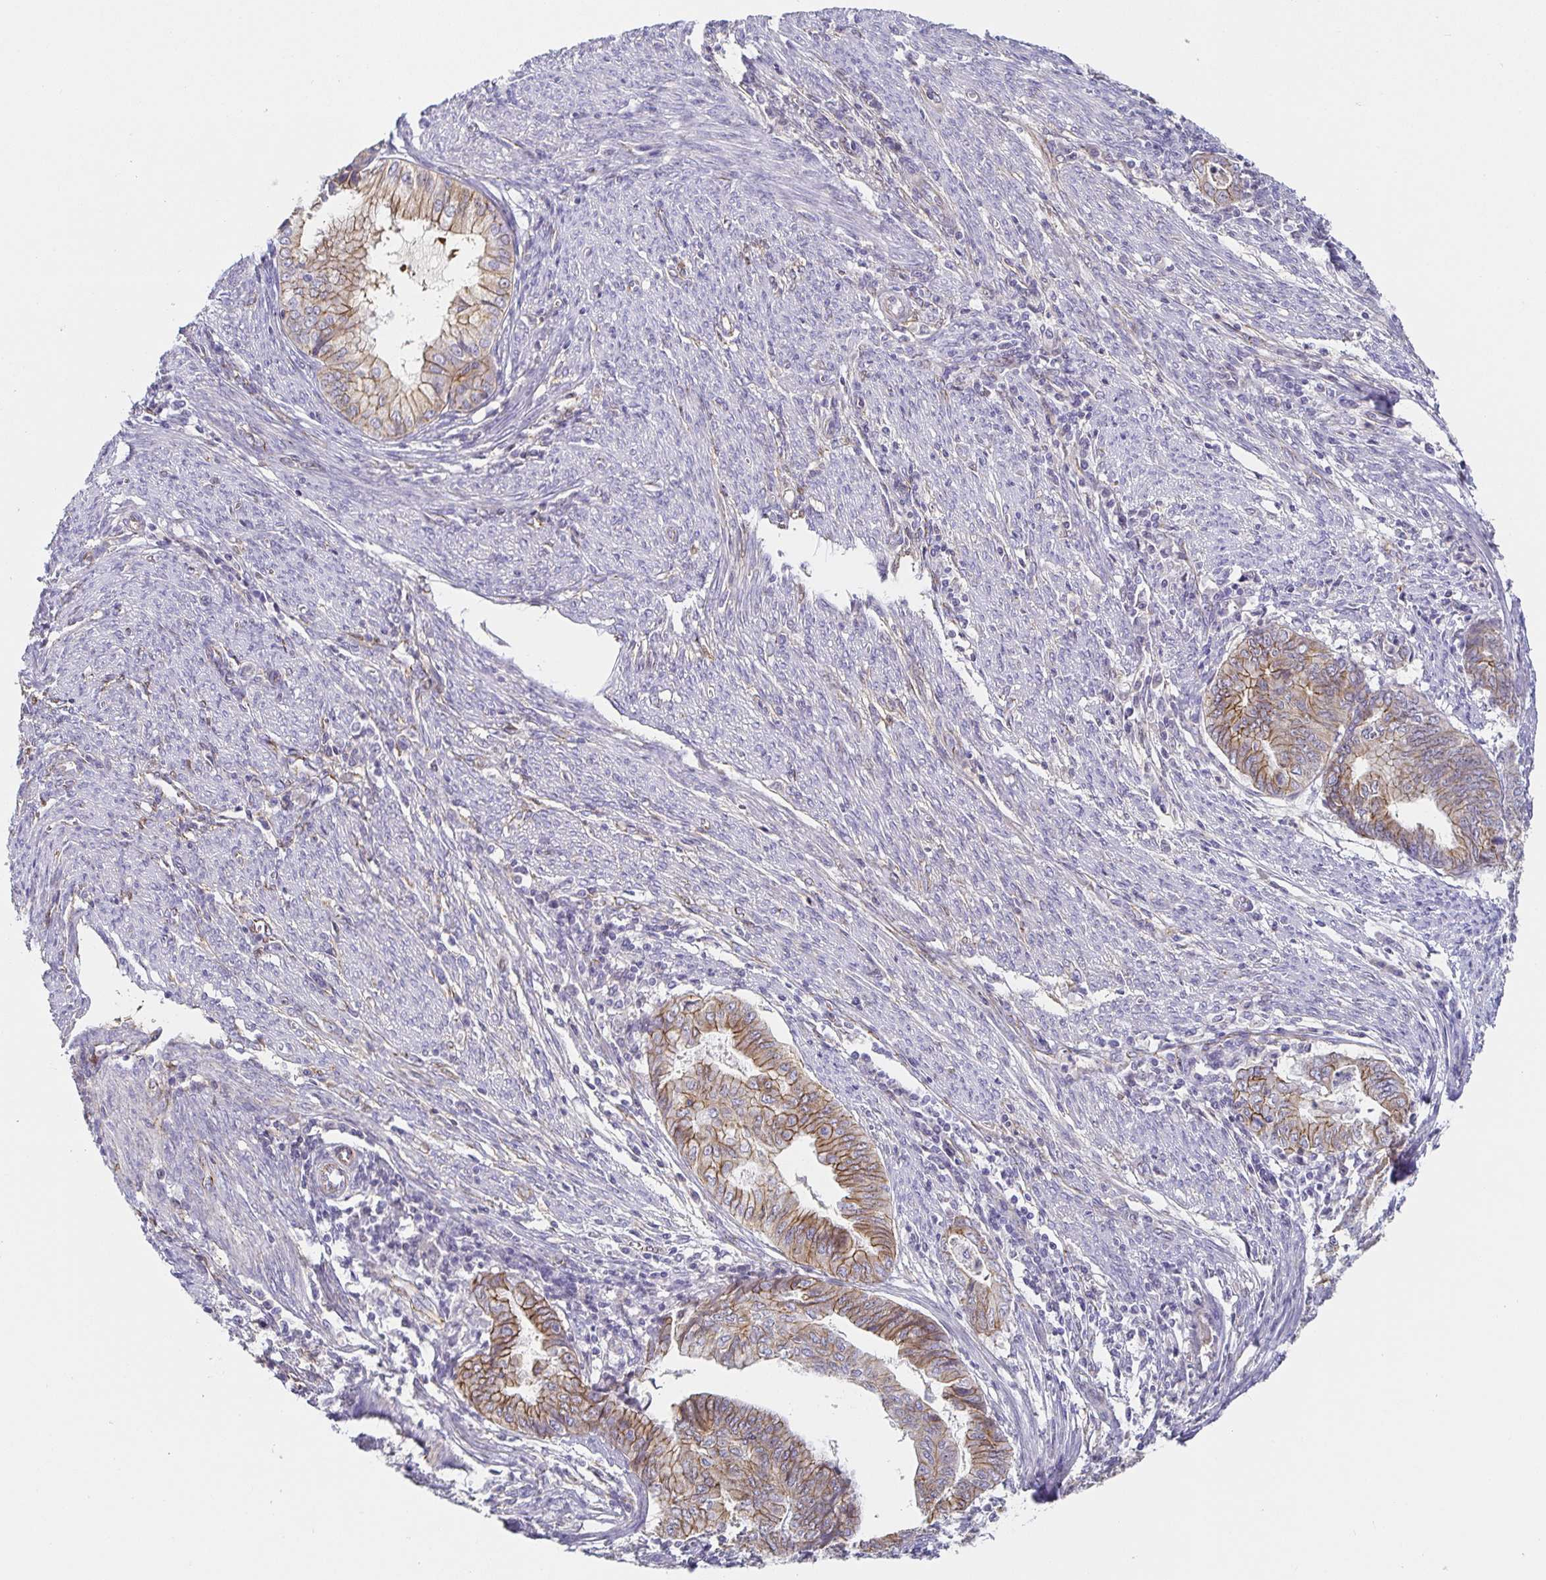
{"staining": {"intensity": "moderate", "quantity": "25%-75%", "location": "cytoplasmic/membranous"}, "tissue": "endometrial cancer", "cell_type": "Tumor cells", "image_type": "cancer", "snomed": [{"axis": "morphology", "description": "Adenocarcinoma, NOS"}, {"axis": "topography", "description": "Endometrium"}], "caption": "Immunohistochemical staining of human adenocarcinoma (endometrial) shows moderate cytoplasmic/membranous protein positivity in about 25%-75% of tumor cells.", "gene": "PIWIL3", "patient": {"sex": "female", "age": 79}}